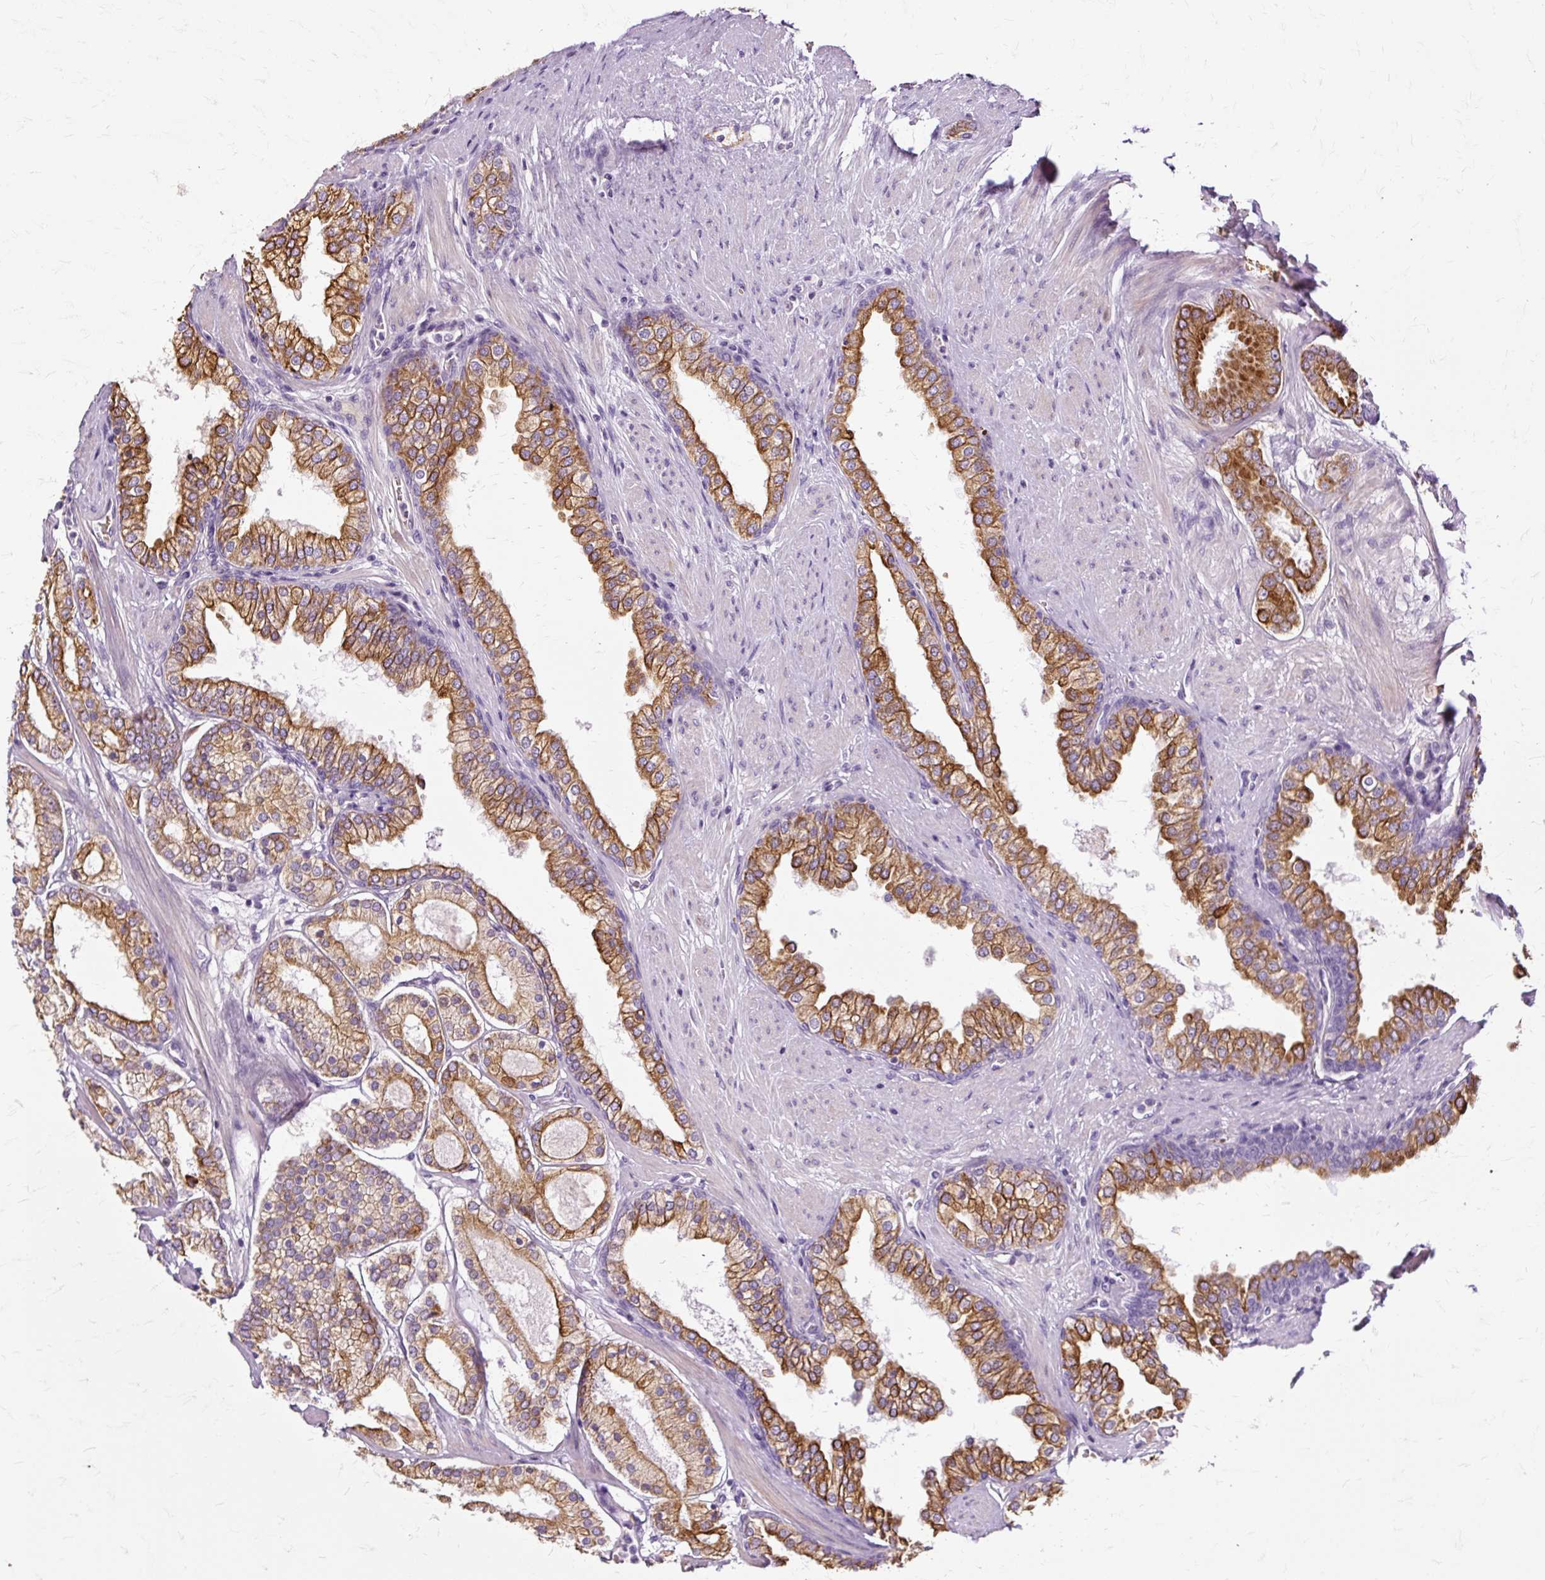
{"staining": {"intensity": "moderate", "quantity": ">75%", "location": "cytoplasmic/membranous"}, "tissue": "prostate cancer", "cell_type": "Tumor cells", "image_type": "cancer", "snomed": [{"axis": "morphology", "description": "Adenocarcinoma, Low grade"}, {"axis": "topography", "description": "Prostate"}], "caption": "Immunohistochemical staining of prostate low-grade adenocarcinoma demonstrates medium levels of moderate cytoplasmic/membranous expression in approximately >75% of tumor cells.", "gene": "DCTN4", "patient": {"sex": "male", "age": 42}}